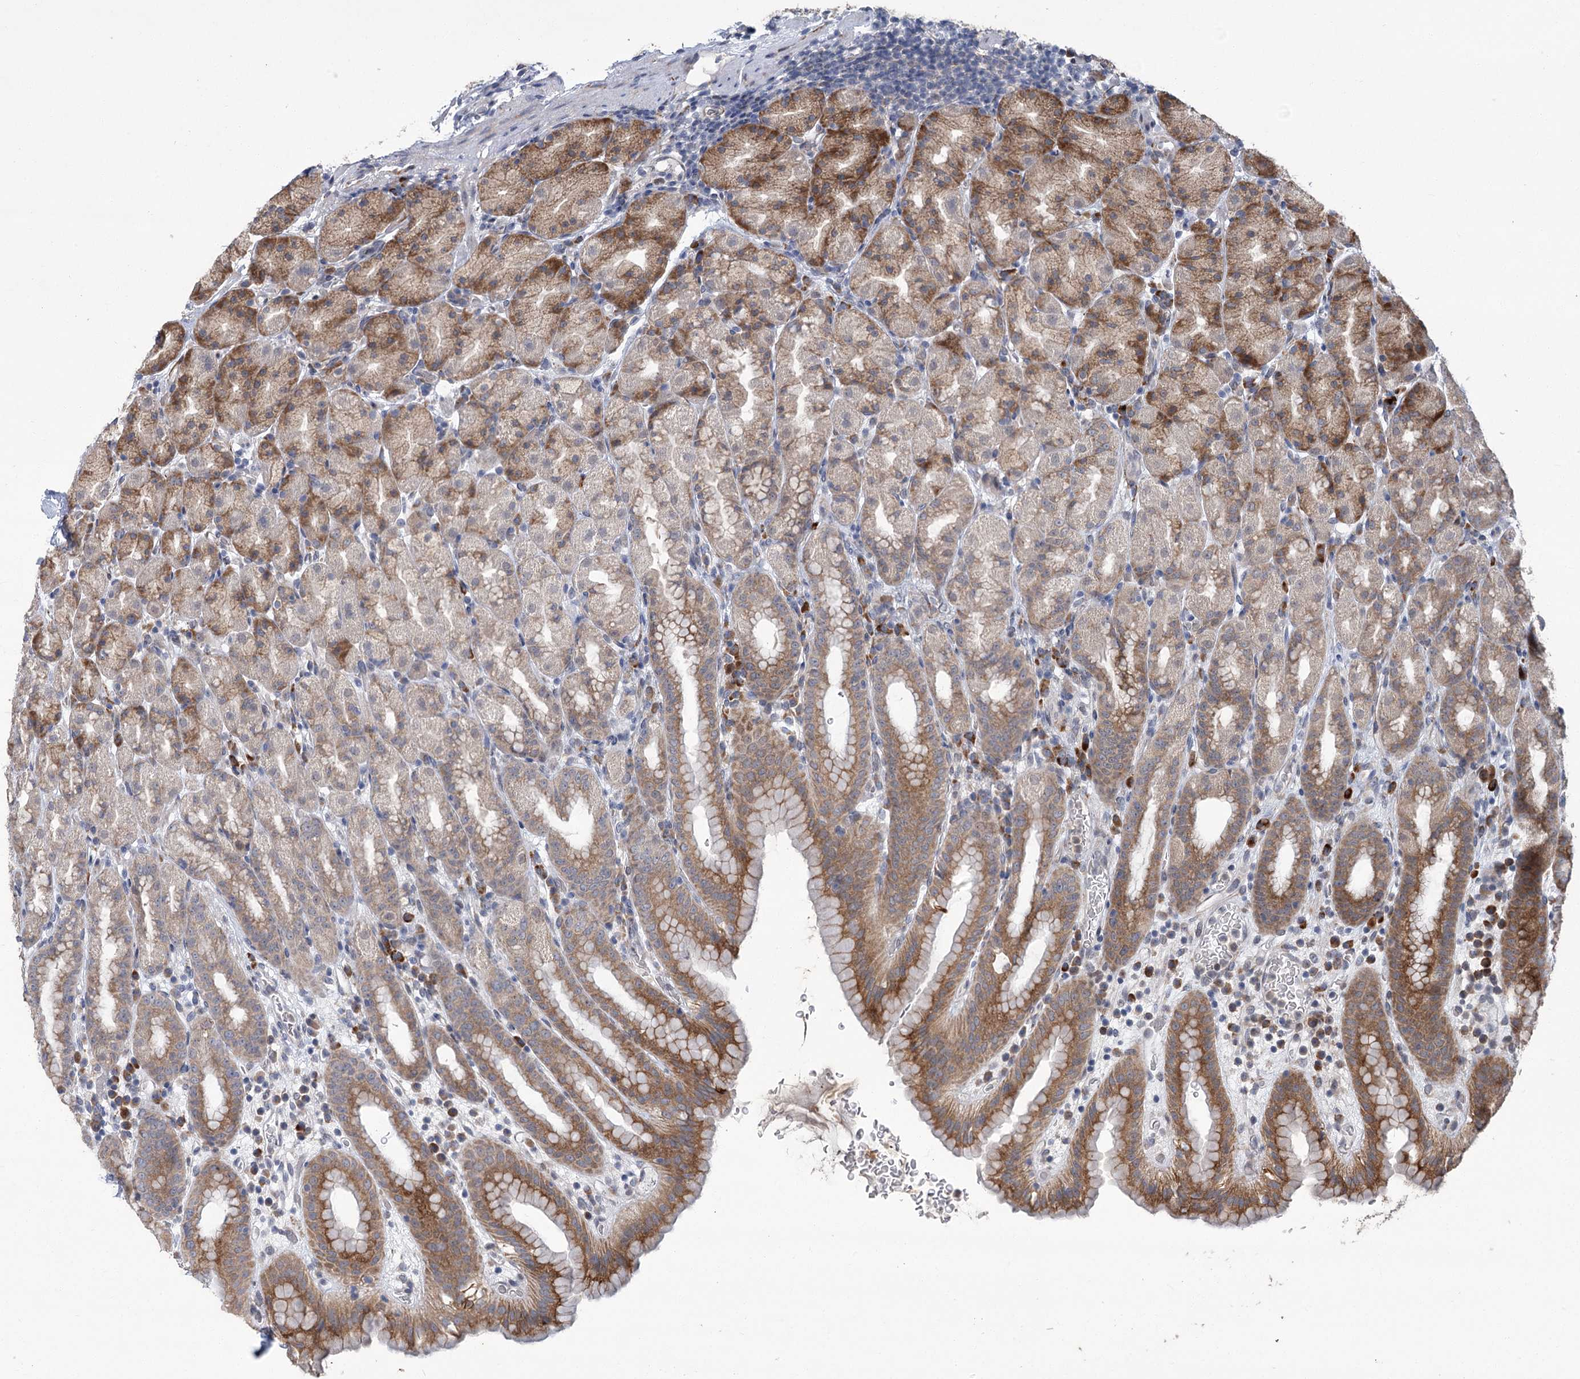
{"staining": {"intensity": "moderate", "quantity": ">75%", "location": "cytoplasmic/membranous"}, "tissue": "stomach", "cell_type": "Glandular cells", "image_type": "normal", "snomed": [{"axis": "morphology", "description": "Normal tissue, NOS"}, {"axis": "topography", "description": "Stomach, upper"}], "caption": "The immunohistochemical stain highlights moderate cytoplasmic/membranous positivity in glandular cells of unremarkable stomach. (DAB (3,3'-diaminobenzidine) IHC, brown staining for protein, blue staining for nuclei).", "gene": "GCNT4", "patient": {"sex": "male", "age": 68}}